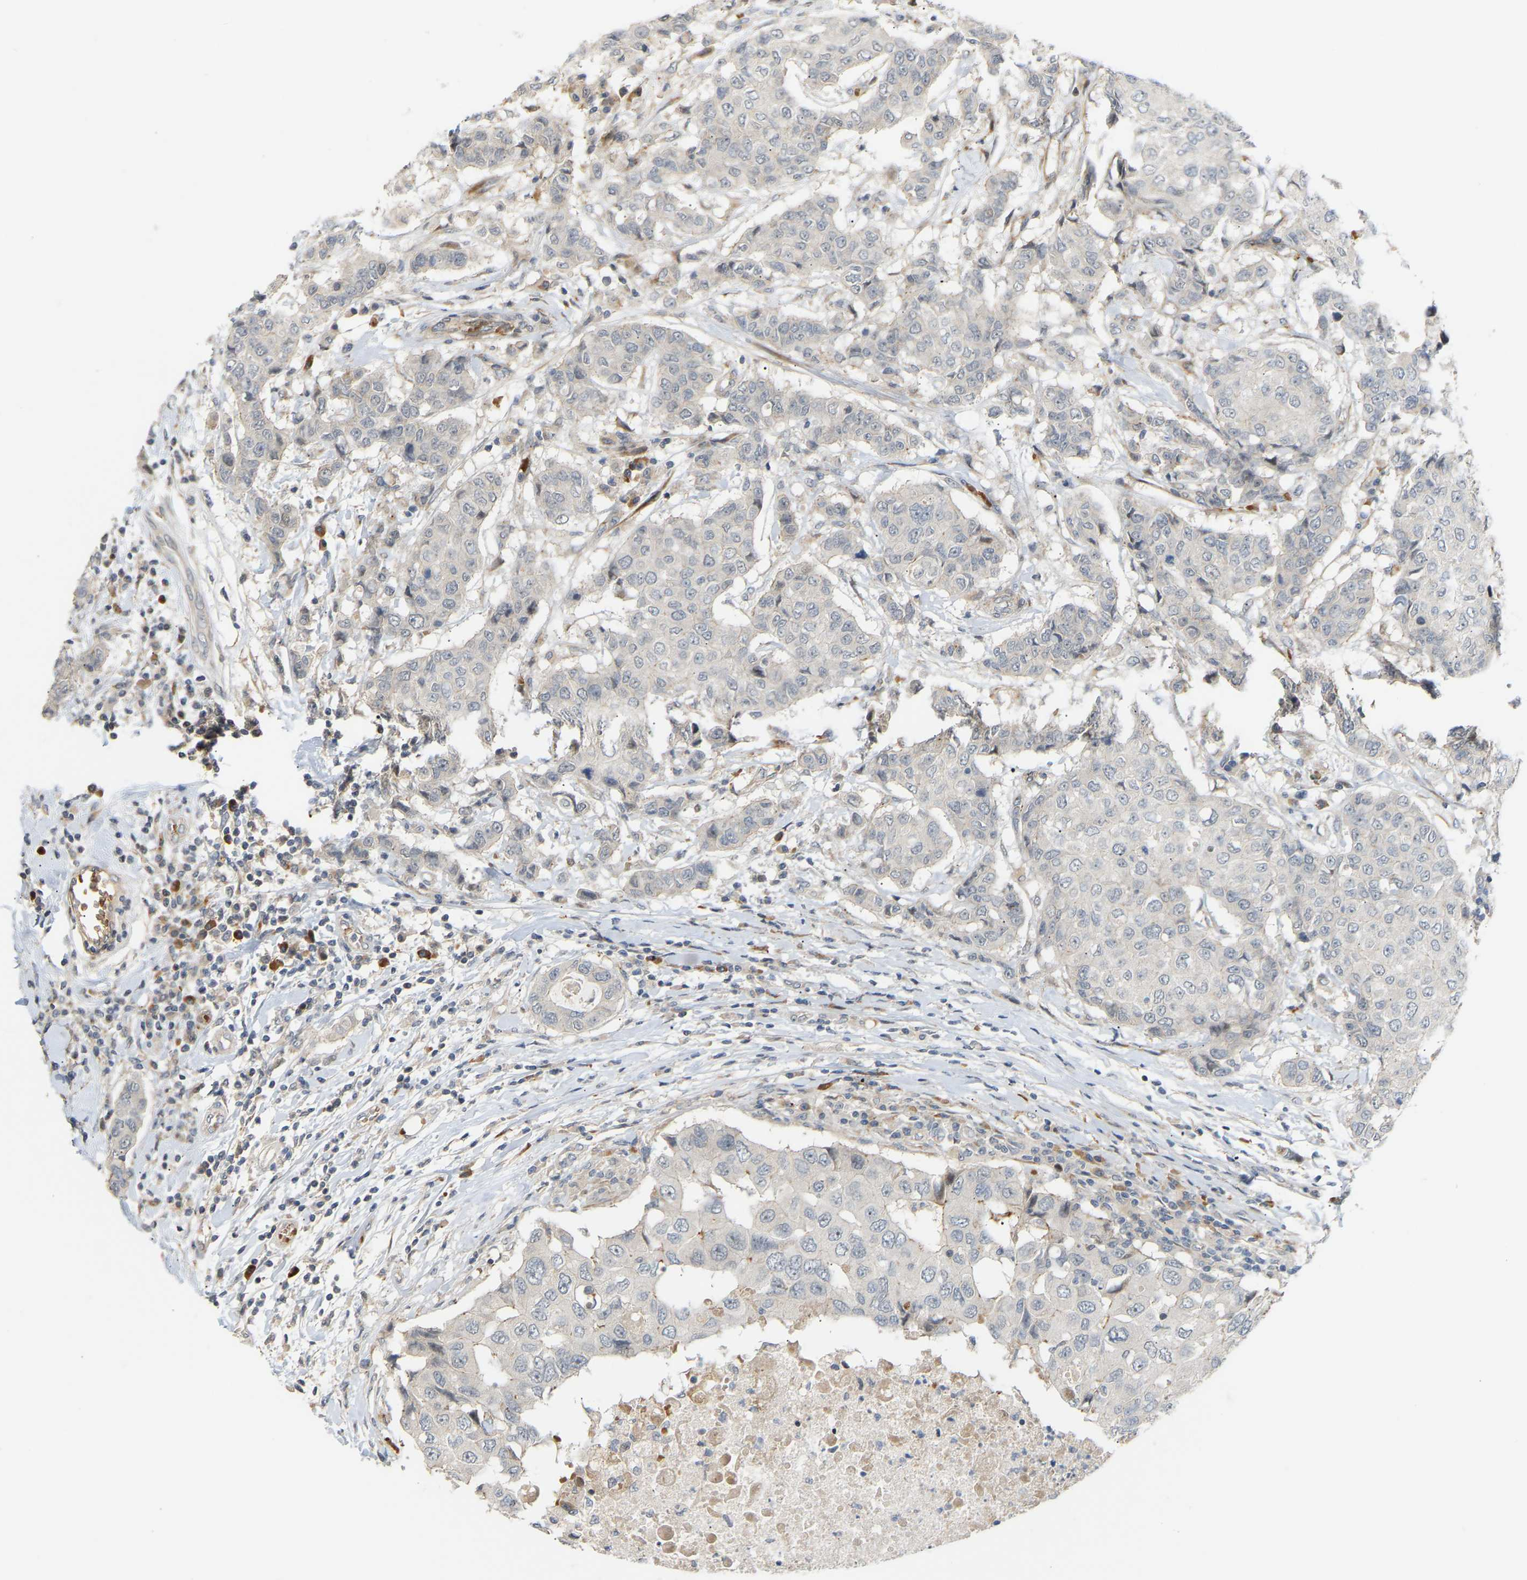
{"staining": {"intensity": "negative", "quantity": "none", "location": "none"}, "tissue": "breast cancer", "cell_type": "Tumor cells", "image_type": "cancer", "snomed": [{"axis": "morphology", "description": "Duct carcinoma"}, {"axis": "topography", "description": "Breast"}], "caption": "Tumor cells show no significant protein staining in infiltrating ductal carcinoma (breast).", "gene": "POGLUT2", "patient": {"sex": "female", "age": 27}}